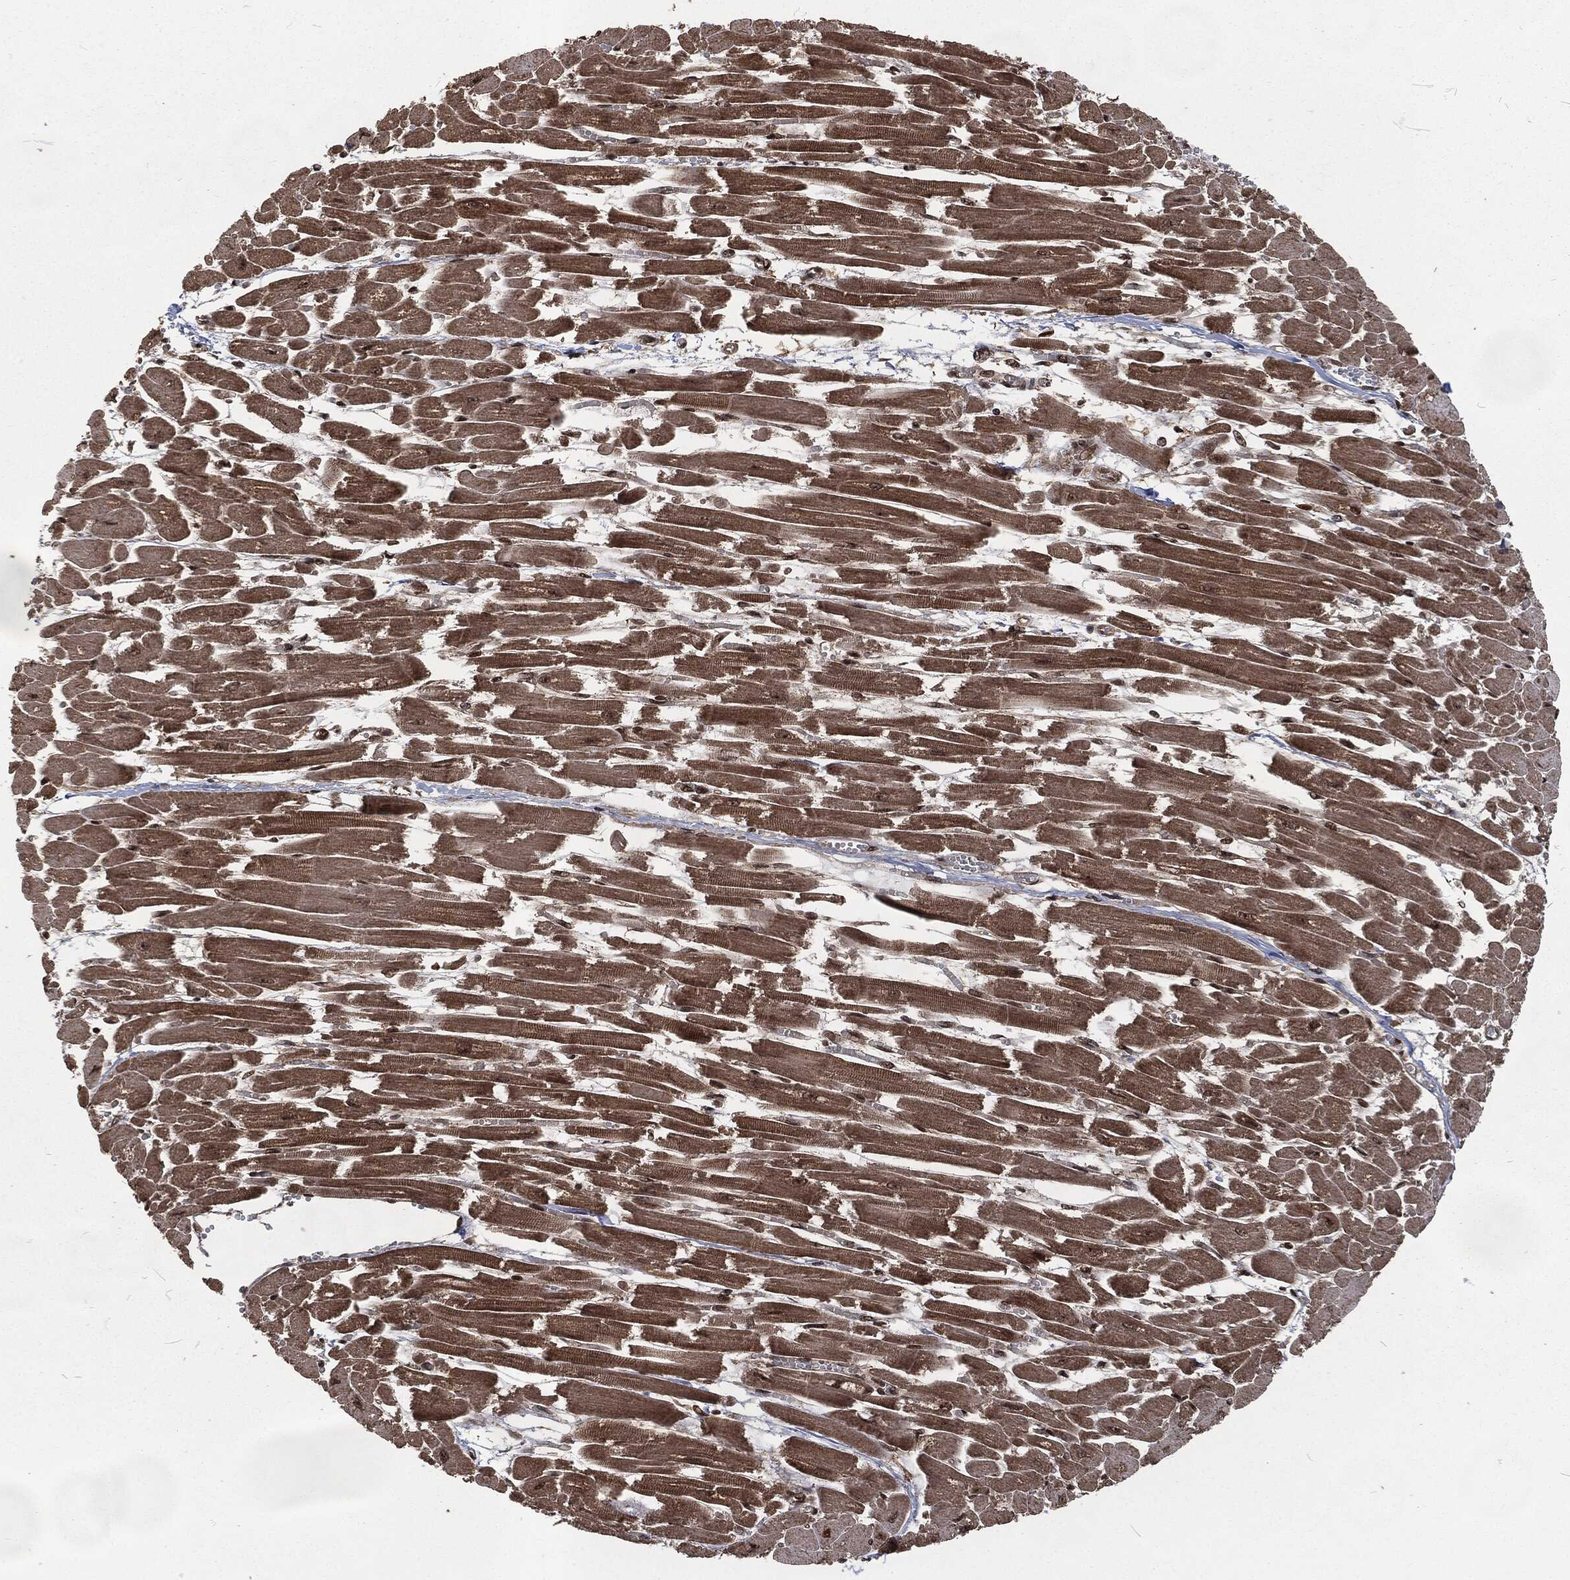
{"staining": {"intensity": "strong", "quantity": "25%-75%", "location": "cytoplasmic/membranous,nuclear"}, "tissue": "heart muscle", "cell_type": "Cardiomyocytes", "image_type": "normal", "snomed": [{"axis": "morphology", "description": "Normal tissue, NOS"}, {"axis": "topography", "description": "Heart"}], "caption": "A brown stain highlights strong cytoplasmic/membranous,nuclear expression of a protein in cardiomyocytes of unremarkable heart muscle. (DAB (3,3'-diaminobenzidine) IHC with brightfield microscopy, high magnification).", "gene": "NGRN", "patient": {"sex": "female", "age": 52}}